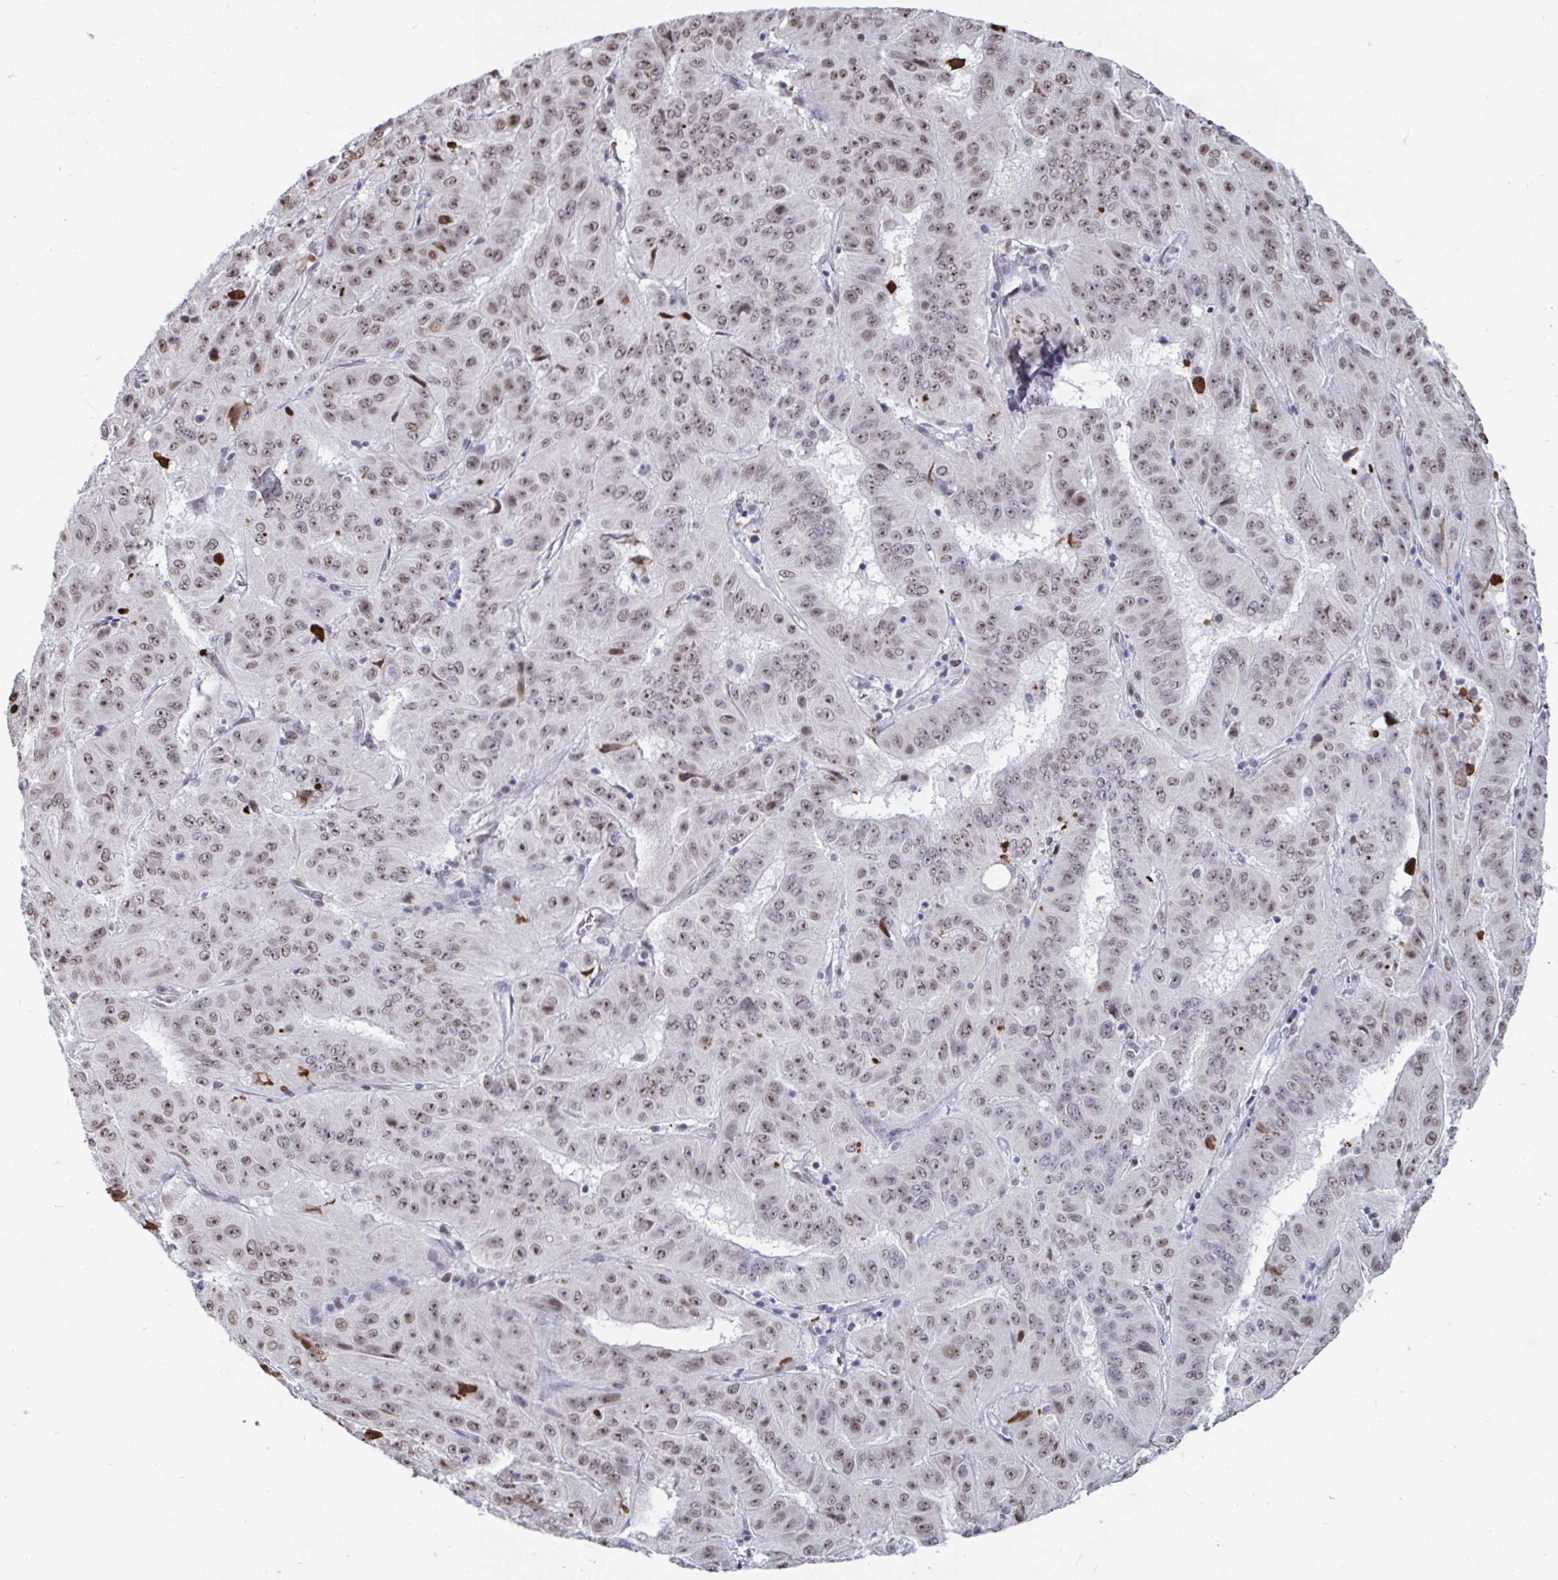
{"staining": {"intensity": "moderate", "quantity": "25%-75%", "location": "nuclear"}, "tissue": "pancreatic cancer", "cell_type": "Tumor cells", "image_type": "cancer", "snomed": [{"axis": "morphology", "description": "Adenocarcinoma, NOS"}, {"axis": "topography", "description": "Pancreas"}], "caption": "Immunohistochemistry (IHC) image of human adenocarcinoma (pancreatic) stained for a protein (brown), which displays medium levels of moderate nuclear expression in approximately 25%-75% of tumor cells.", "gene": "TRIP12", "patient": {"sex": "male", "age": 63}}